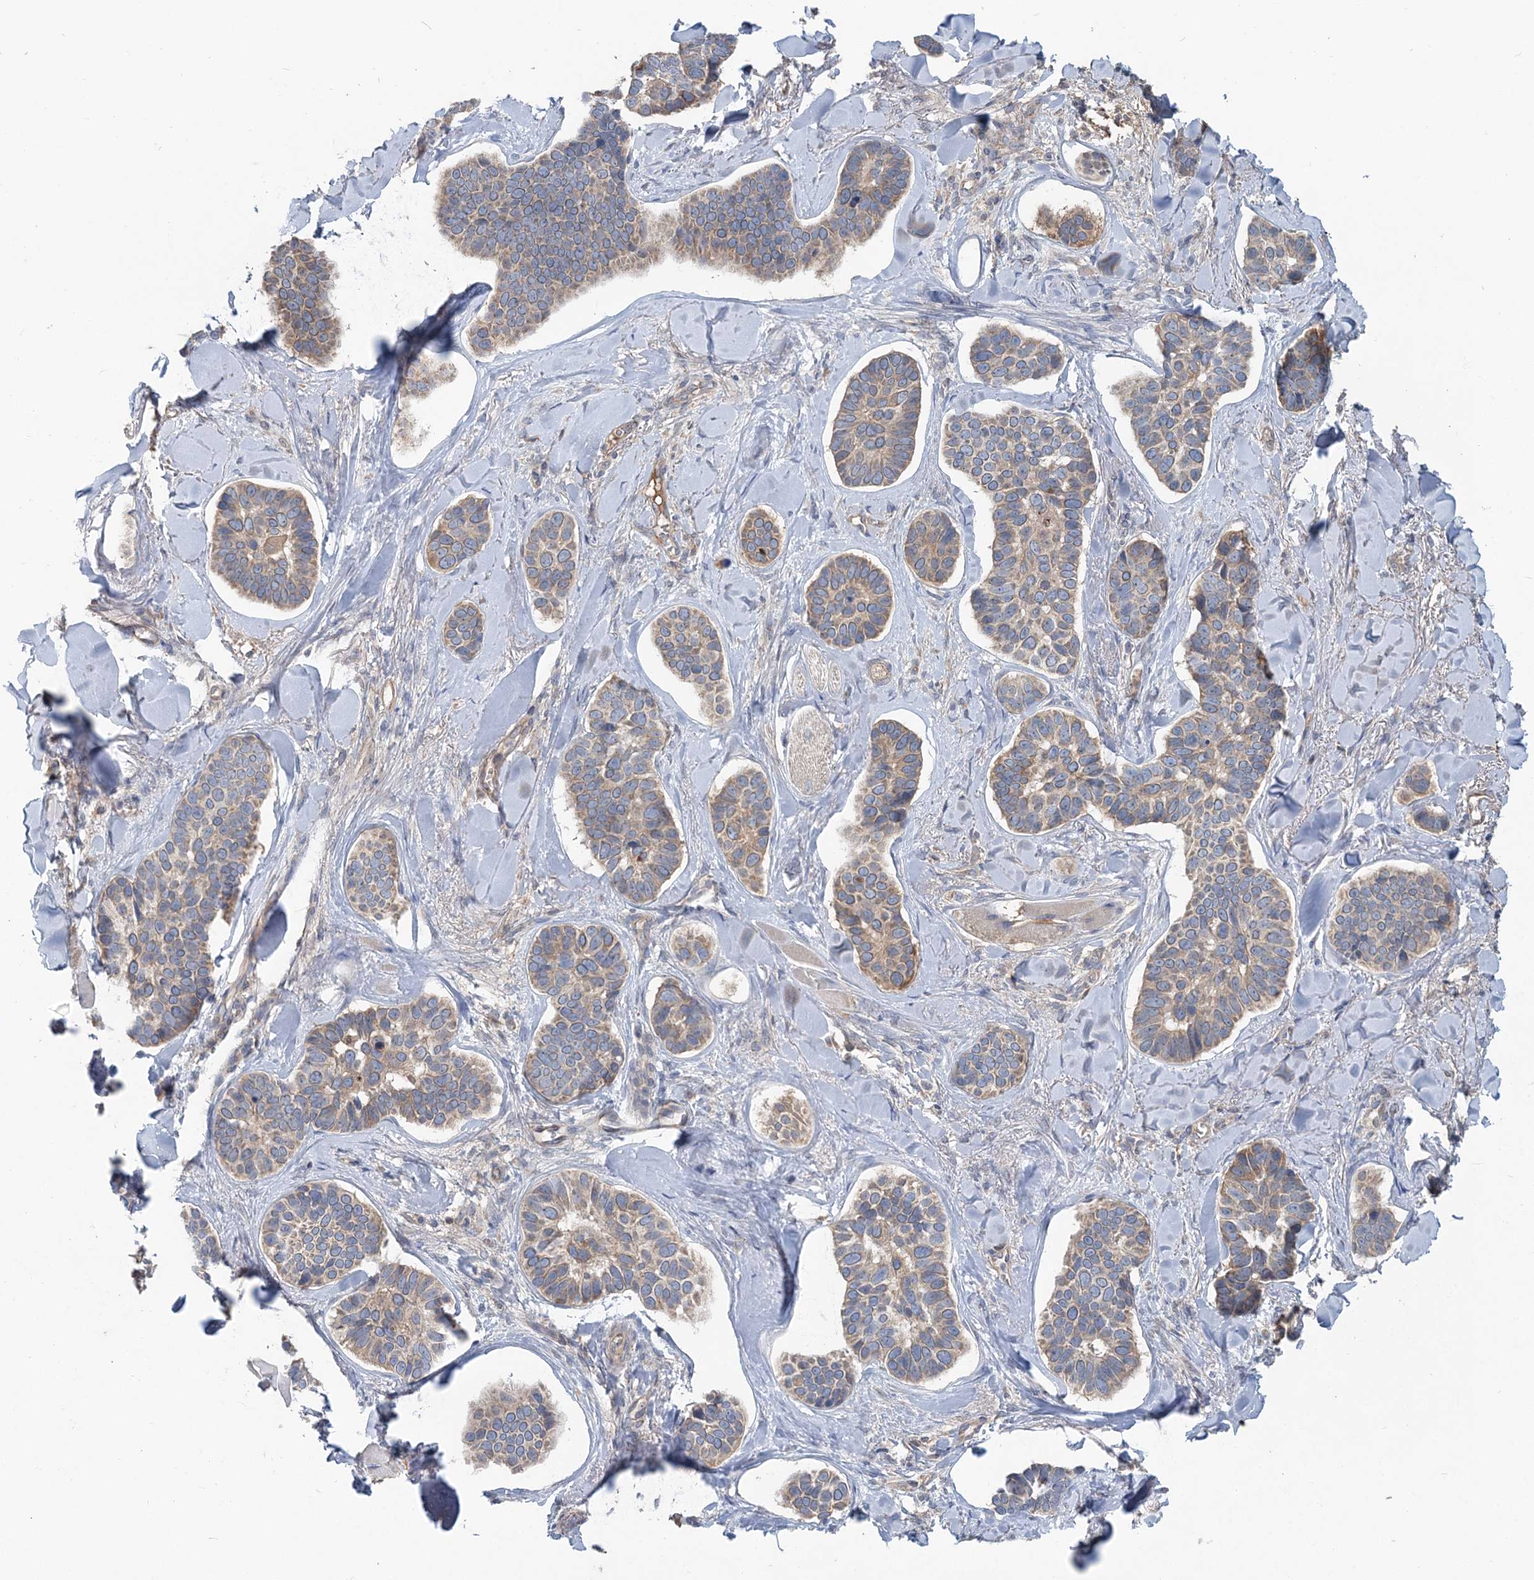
{"staining": {"intensity": "weak", "quantity": "25%-75%", "location": "cytoplasmic/membranous"}, "tissue": "skin cancer", "cell_type": "Tumor cells", "image_type": "cancer", "snomed": [{"axis": "morphology", "description": "Basal cell carcinoma"}, {"axis": "topography", "description": "Skin"}], "caption": "Weak cytoplasmic/membranous staining is identified in about 25%-75% of tumor cells in skin cancer (basal cell carcinoma).", "gene": "RNF25", "patient": {"sex": "male", "age": 62}}